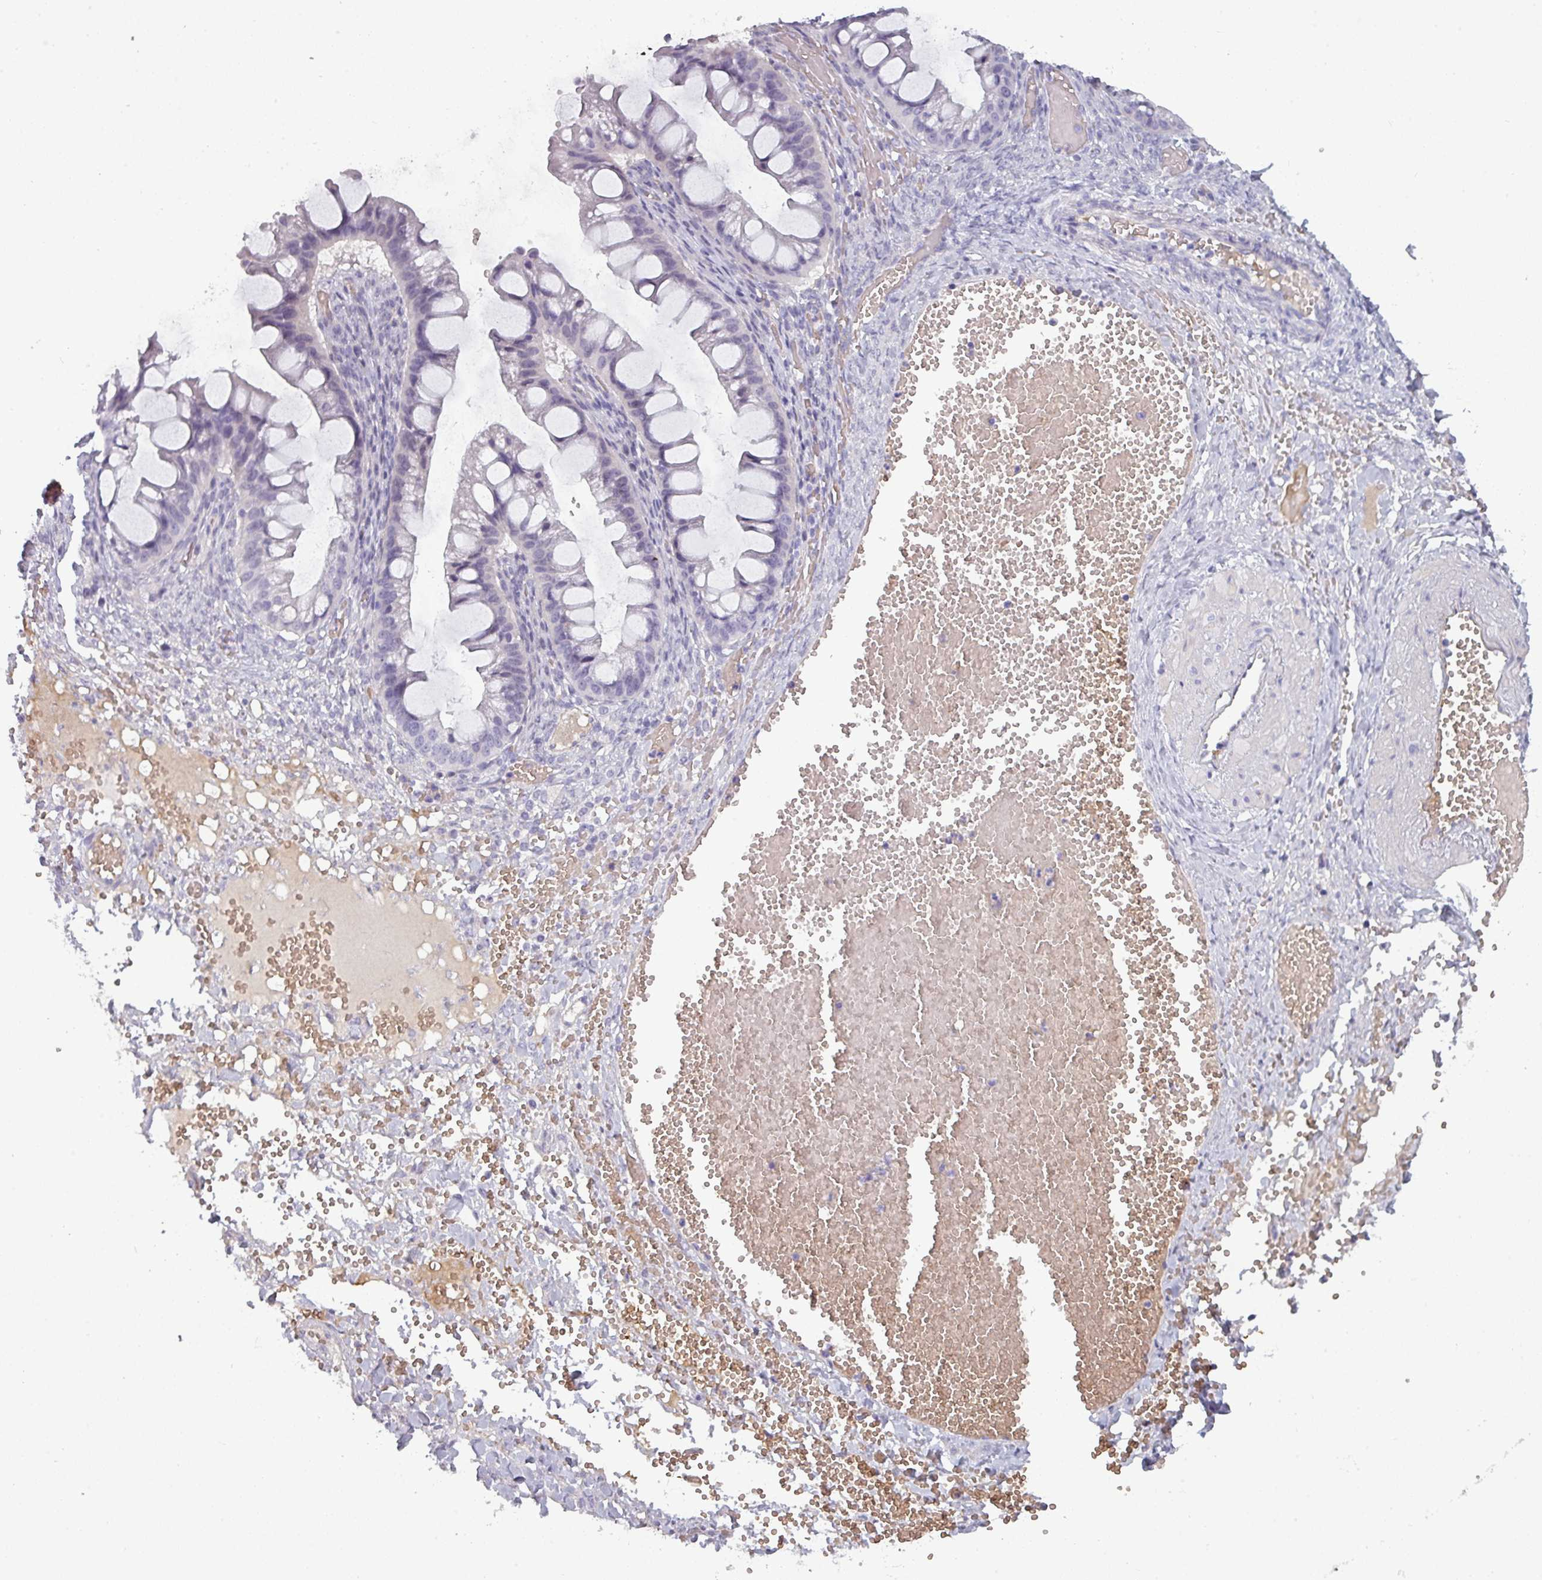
{"staining": {"intensity": "negative", "quantity": "none", "location": "none"}, "tissue": "ovarian cancer", "cell_type": "Tumor cells", "image_type": "cancer", "snomed": [{"axis": "morphology", "description": "Cystadenocarcinoma, mucinous, NOS"}, {"axis": "topography", "description": "Ovary"}], "caption": "Ovarian cancer (mucinous cystadenocarcinoma) was stained to show a protein in brown. There is no significant expression in tumor cells.", "gene": "AREL1", "patient": {"sex": "female", "age": 73}}